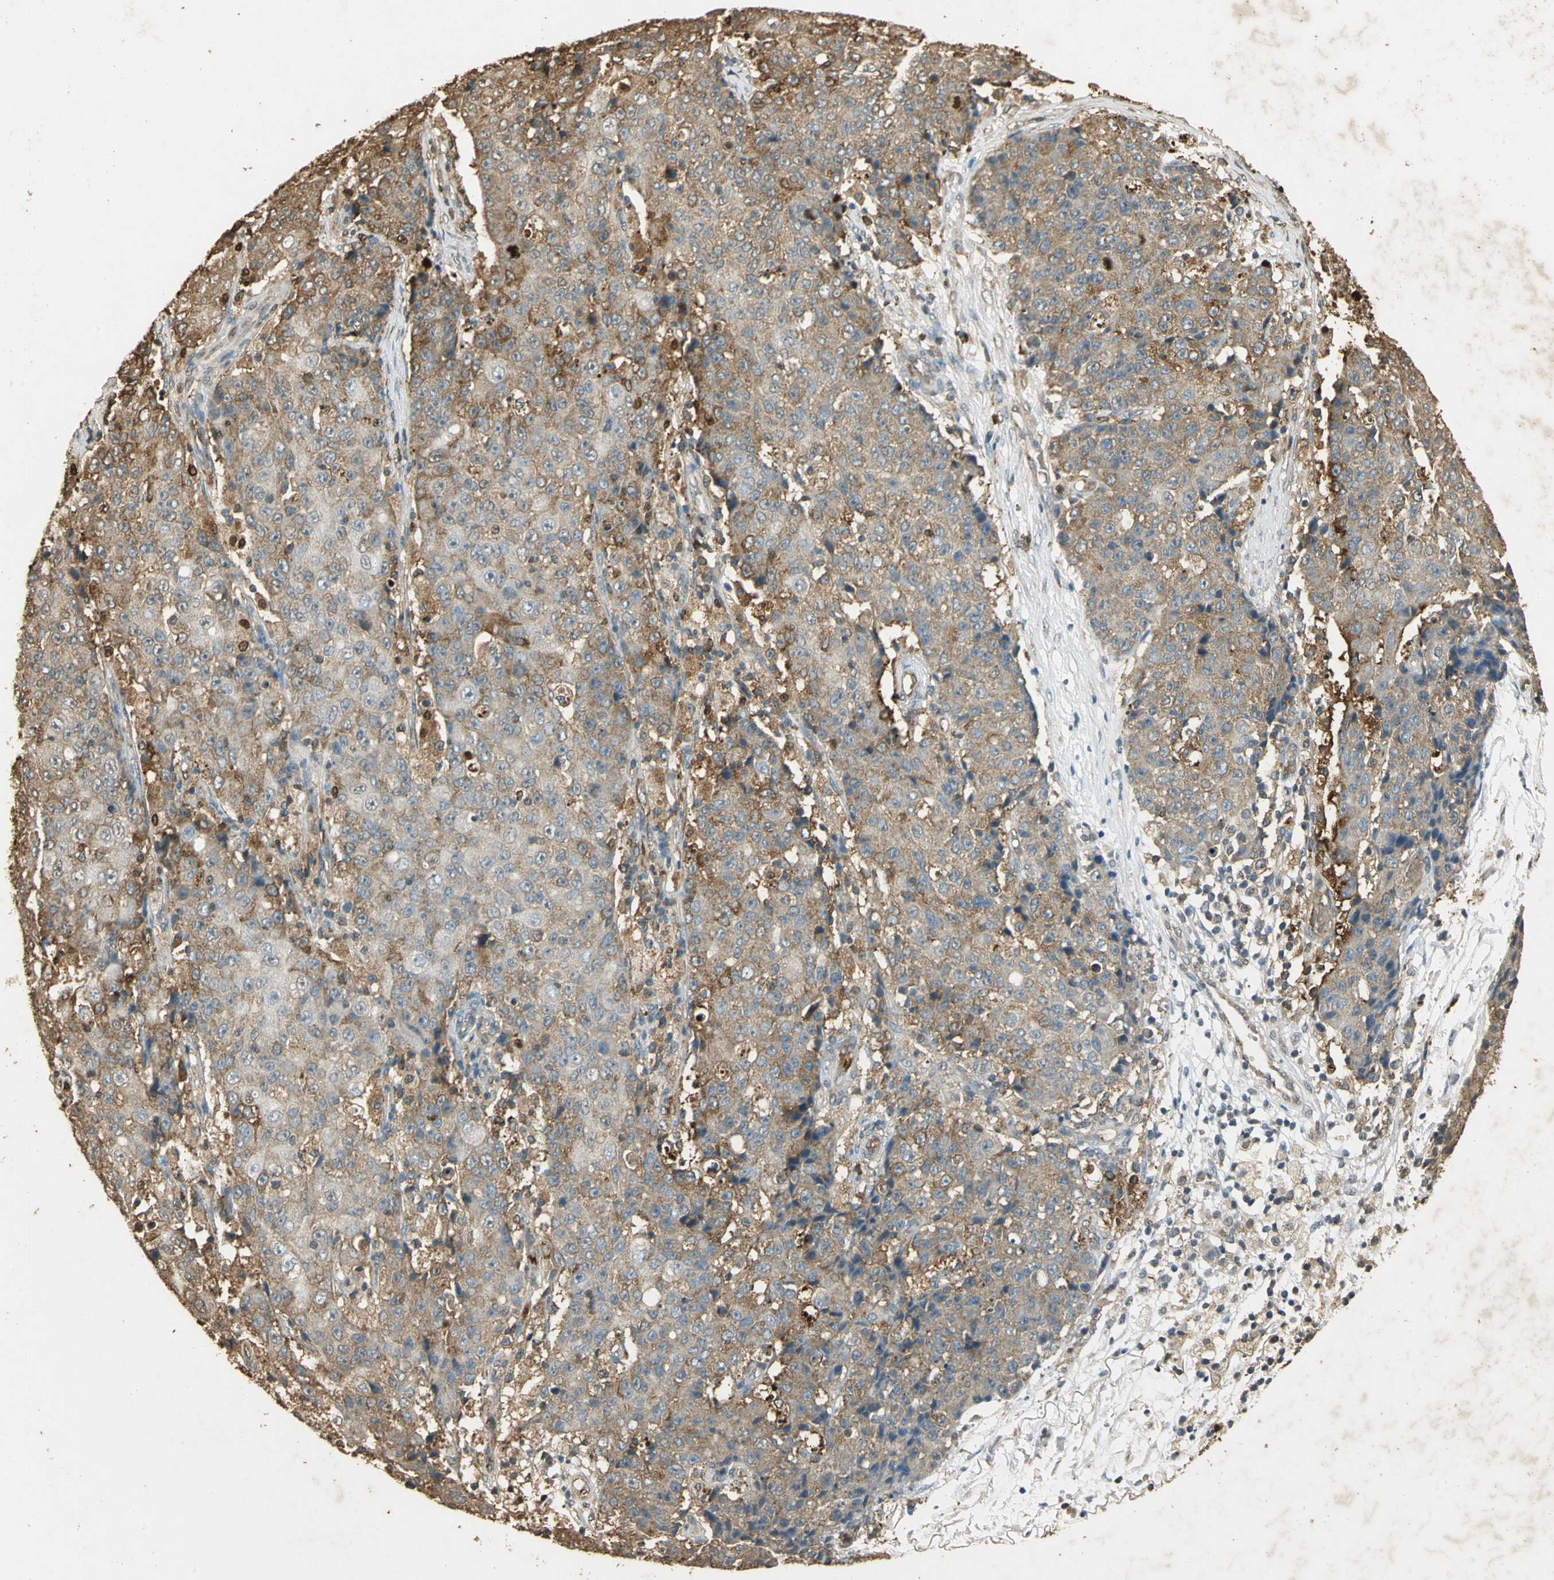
{"staining": {"intensity": "moderate", "quantity": ">75%", "location": "cytoplasmic/membranous"}, "tissue": "ovarian cancer", "cell_type": "Tumor cells", "image_type": "cancer", "snomed": [{"axis": "morphology", "description": "Carcinoma, endometroid"}, {"axis": "topography", "description": "Ovary"}], "caption": "Immunohistochemistry micrograph of human ovarian cancer (endometroid carcinoma) stained for a protein (brown), which reveals medium levels of moderate cytoplasmic/membranous expression in about >75% of tumor cells.", "gene": "GAPDH", "patient": {"sex": "female", "age": 42}}